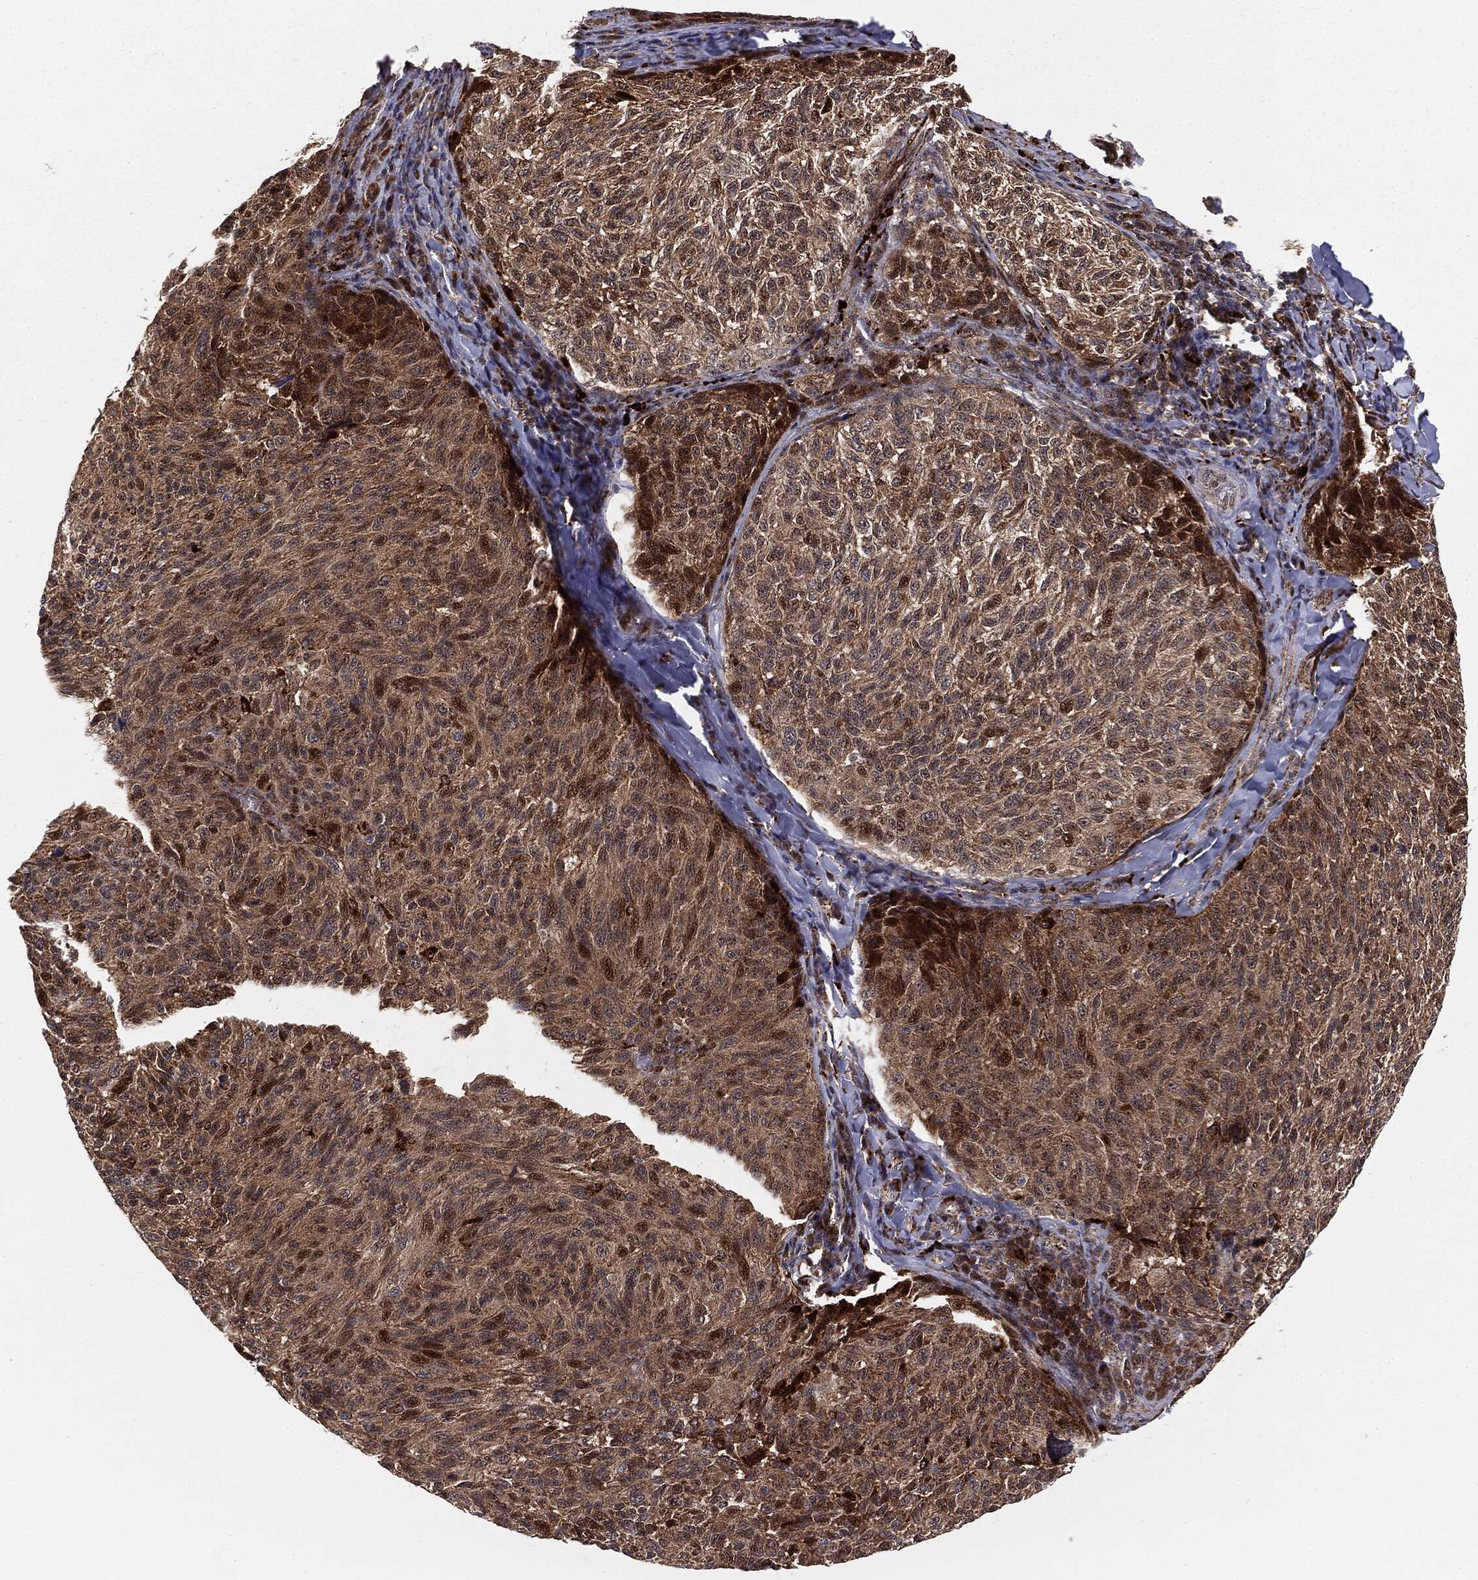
{"staining": {"intensity": "moderate", "quantity": ">75%", "location": "cytoplasmic/membranous"}, "tissue": "melanoma", "cell_type": "Tumor cells", "image_type": "cancer", "snomed": [{"axis": "morphology", "description": "Malignant melanoma, NOS"}, {"axis": "topography", "description": "Skin"}], "caption": "Immunohistochemistry (IHC) of human malignant melanoma demonstrates medium levels of moderate cytoplasmic/membranous expression in about >75% of tumor cells. Using DAB (3,3'-diaminobenzidine) (brown) and hematoxylin (blue) stains, captured at high magnification using brightfield microscopy.", "gene": "PTEN", "patient": {"sex": "female", "age": 73}}